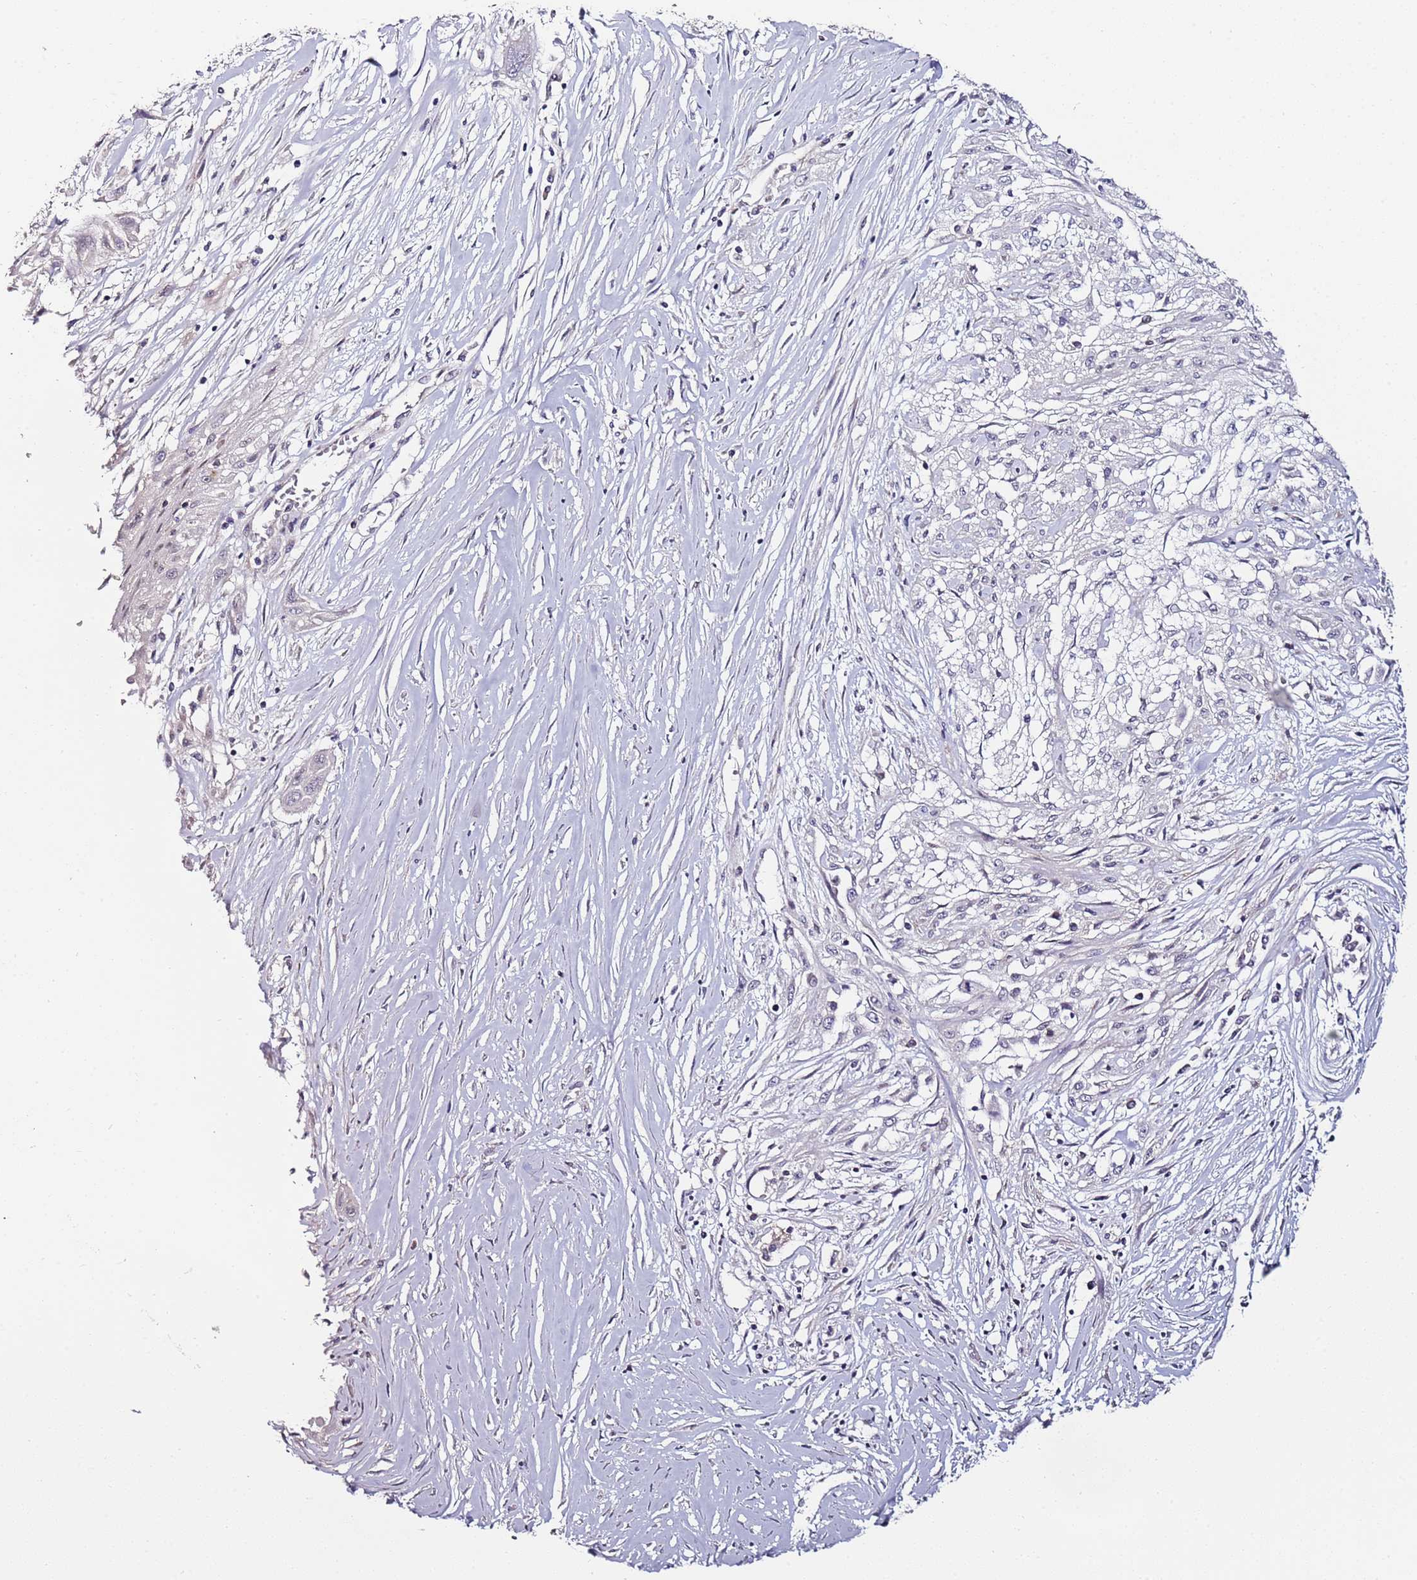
{"staining": {"intensity": "negative", "quantity": "none", "location": "none"}, "tissue": "skin cancer", "cell_type": "Tumor cells", "image_type": "cancer", "snomed": [{"axis": "morphology", "description": "Squamous cell carcinoma, NOS"}, {"axis": "morphology", "description": "Squamous cell carcinoma, metastatic, NOS"}, {"axis": "topography", "description": "Skin"}, {"axis": "topography", "description": "Lymph node"}], "caption": "A high-resolution photomicrograph shows IHC staining of metastatic squamous cell carcinoma (skin), which reveals no significant positivity in tumor cells.", "gene": "DUSP28", "patient": {"sex": "male", "age": 75}}